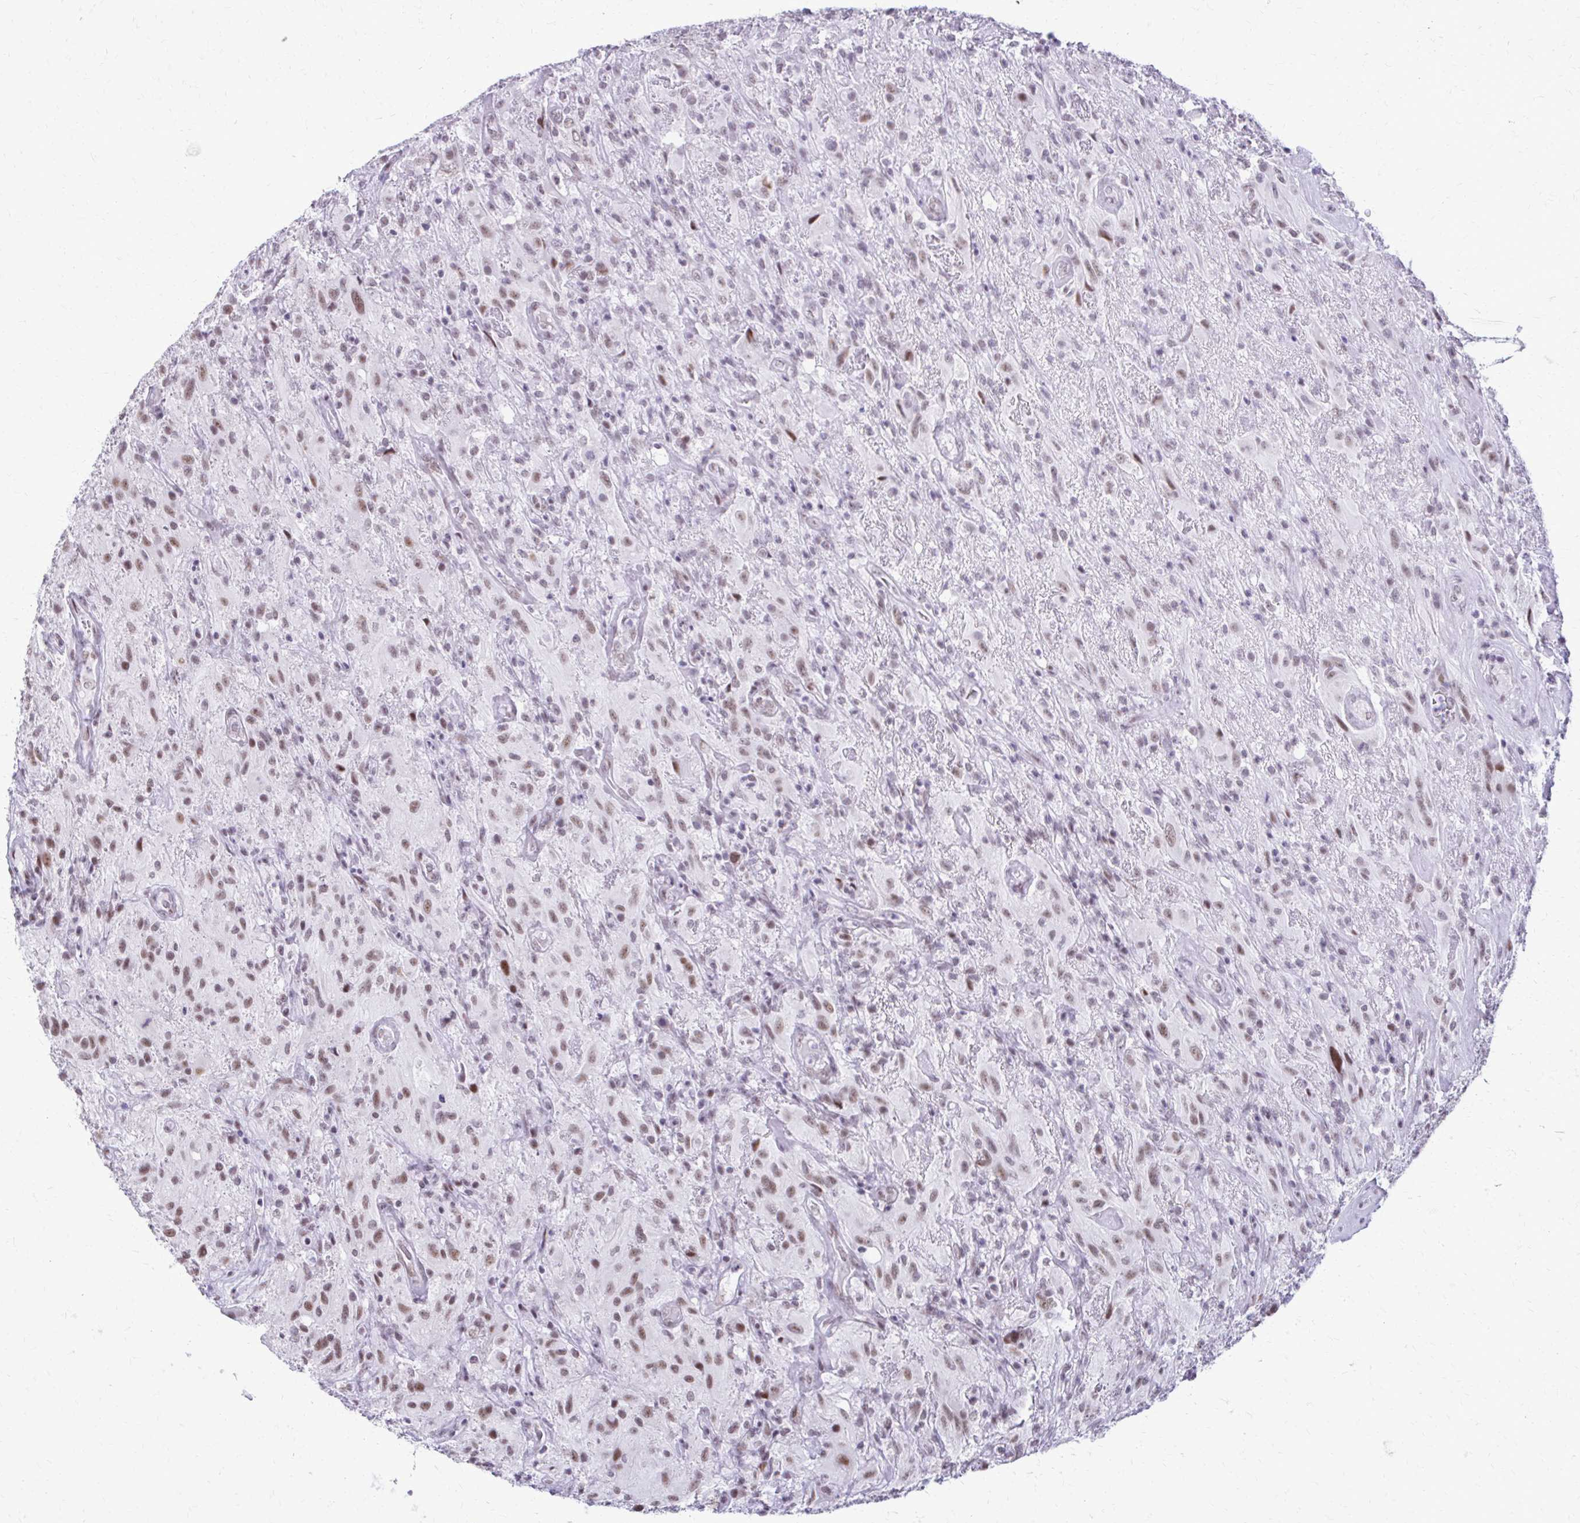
{"staining": {"intensity": "weak", "quantity": "25%-75%", "location": "nuclear"}, "tissue": "glioma", "cell_type": "Tumor cells", "image_type": "cancer", "snomed": [{"axis": "morphology", "description": "Glioma, malignant, High grade"}, {"axis": "topography", "description": "Brain"}], "caption": "Glioma stained with a brown dye reveals weak nuclear positive expression in about 25%-75% of tumor cells.", "gene": "SS18", "patient": {"sex": "male", "age": 46}}